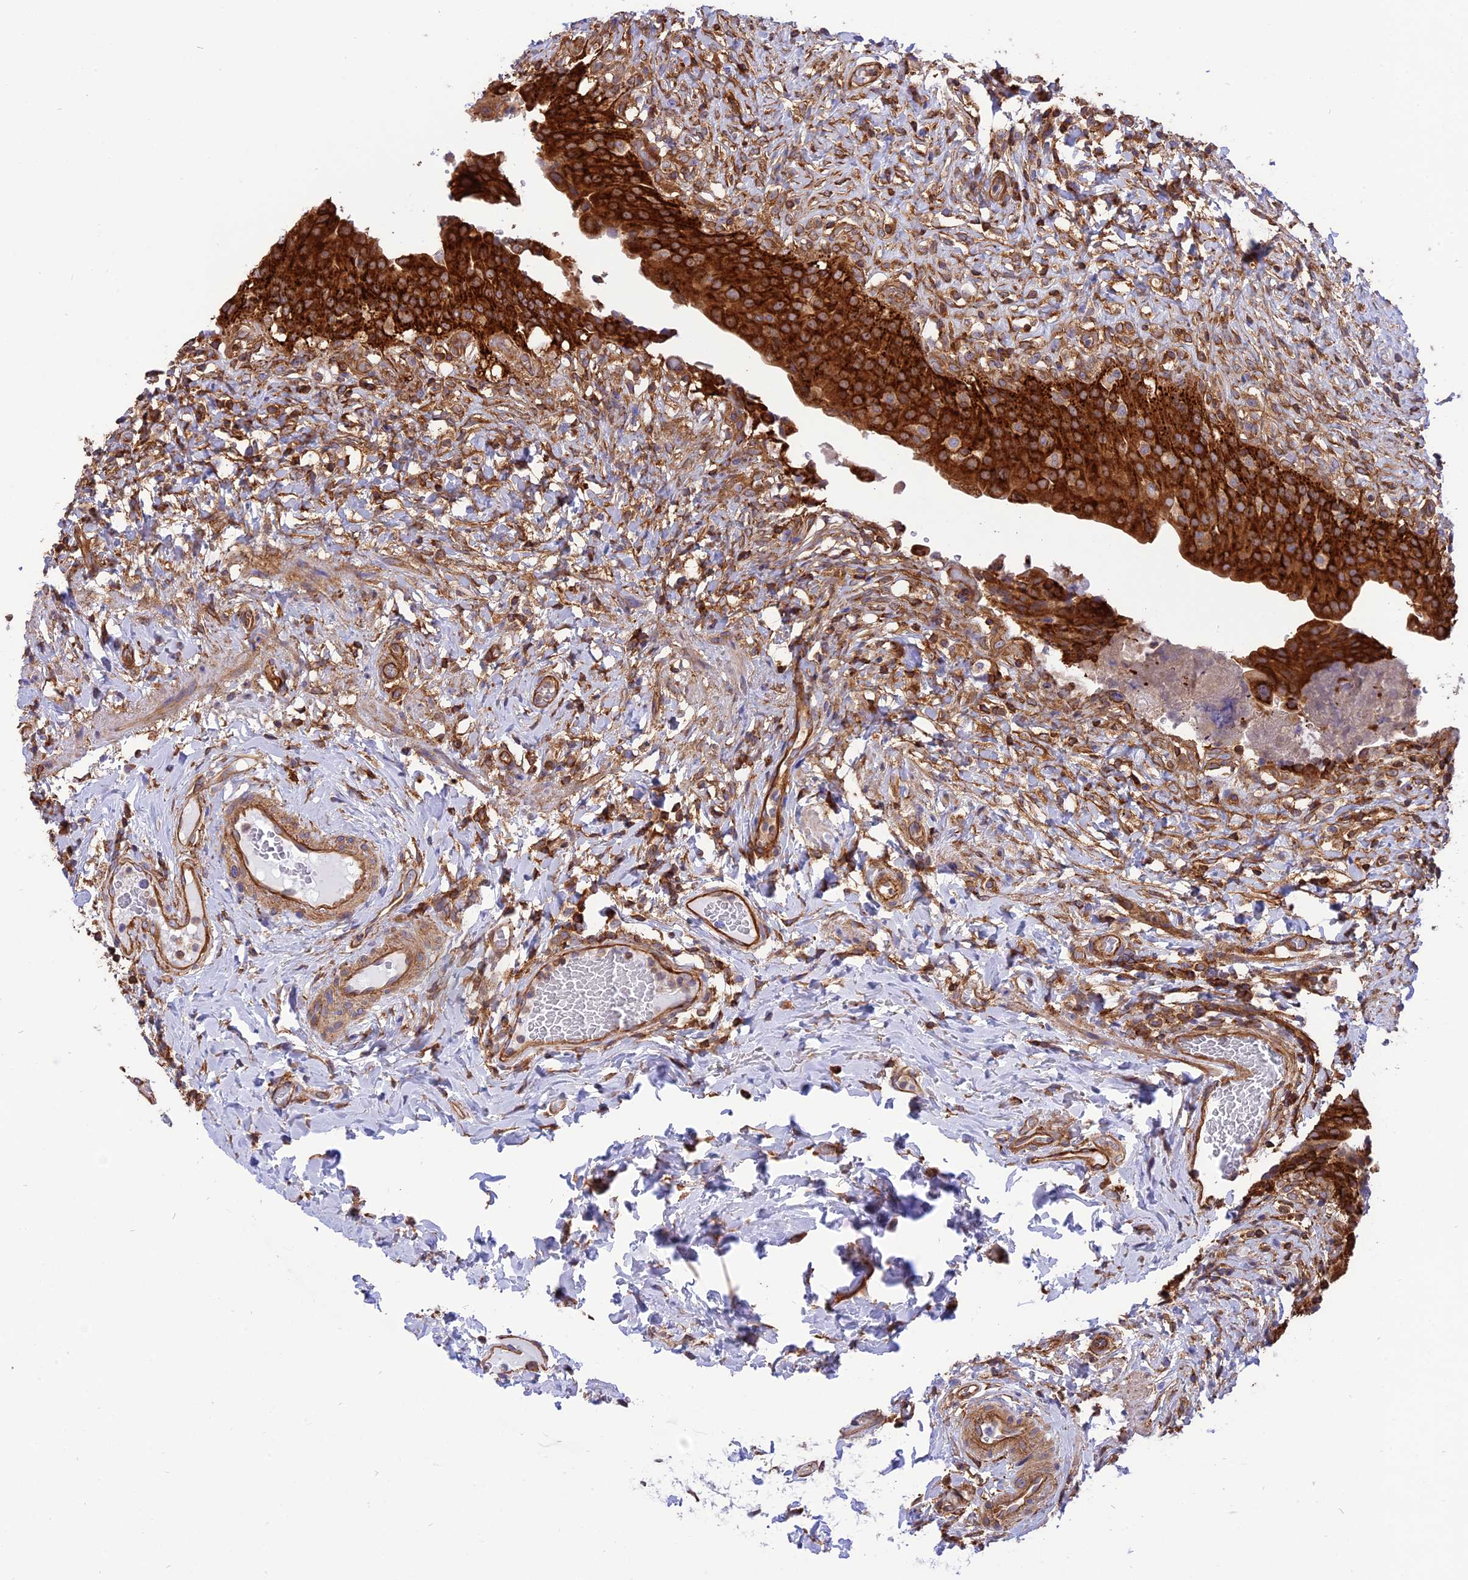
{"staining": {"intensity": "strong", "quantity": ">75%", "location": "cytoplasmic/membranous"}, "tissue": "urinary bladder", "cell_type": "Urothelial cells", "image_type": "normal", "snomed": [{"axis": "morphology", "description": "Normal tissue, NOS"}, {"axis": "morphology", "description": "Inflammation, NOS"}, {"axis": "topography", "description": "Urinary bladder"}], "caption": "Immunohistochemical staining of benign urinary bladder shows >75% levels of strong cytoplasmic/membranous protein staining in about >75% of urothelial cells.", "gene": "SEPTIN9", "patient": {"sex": "male", "age": 64}}